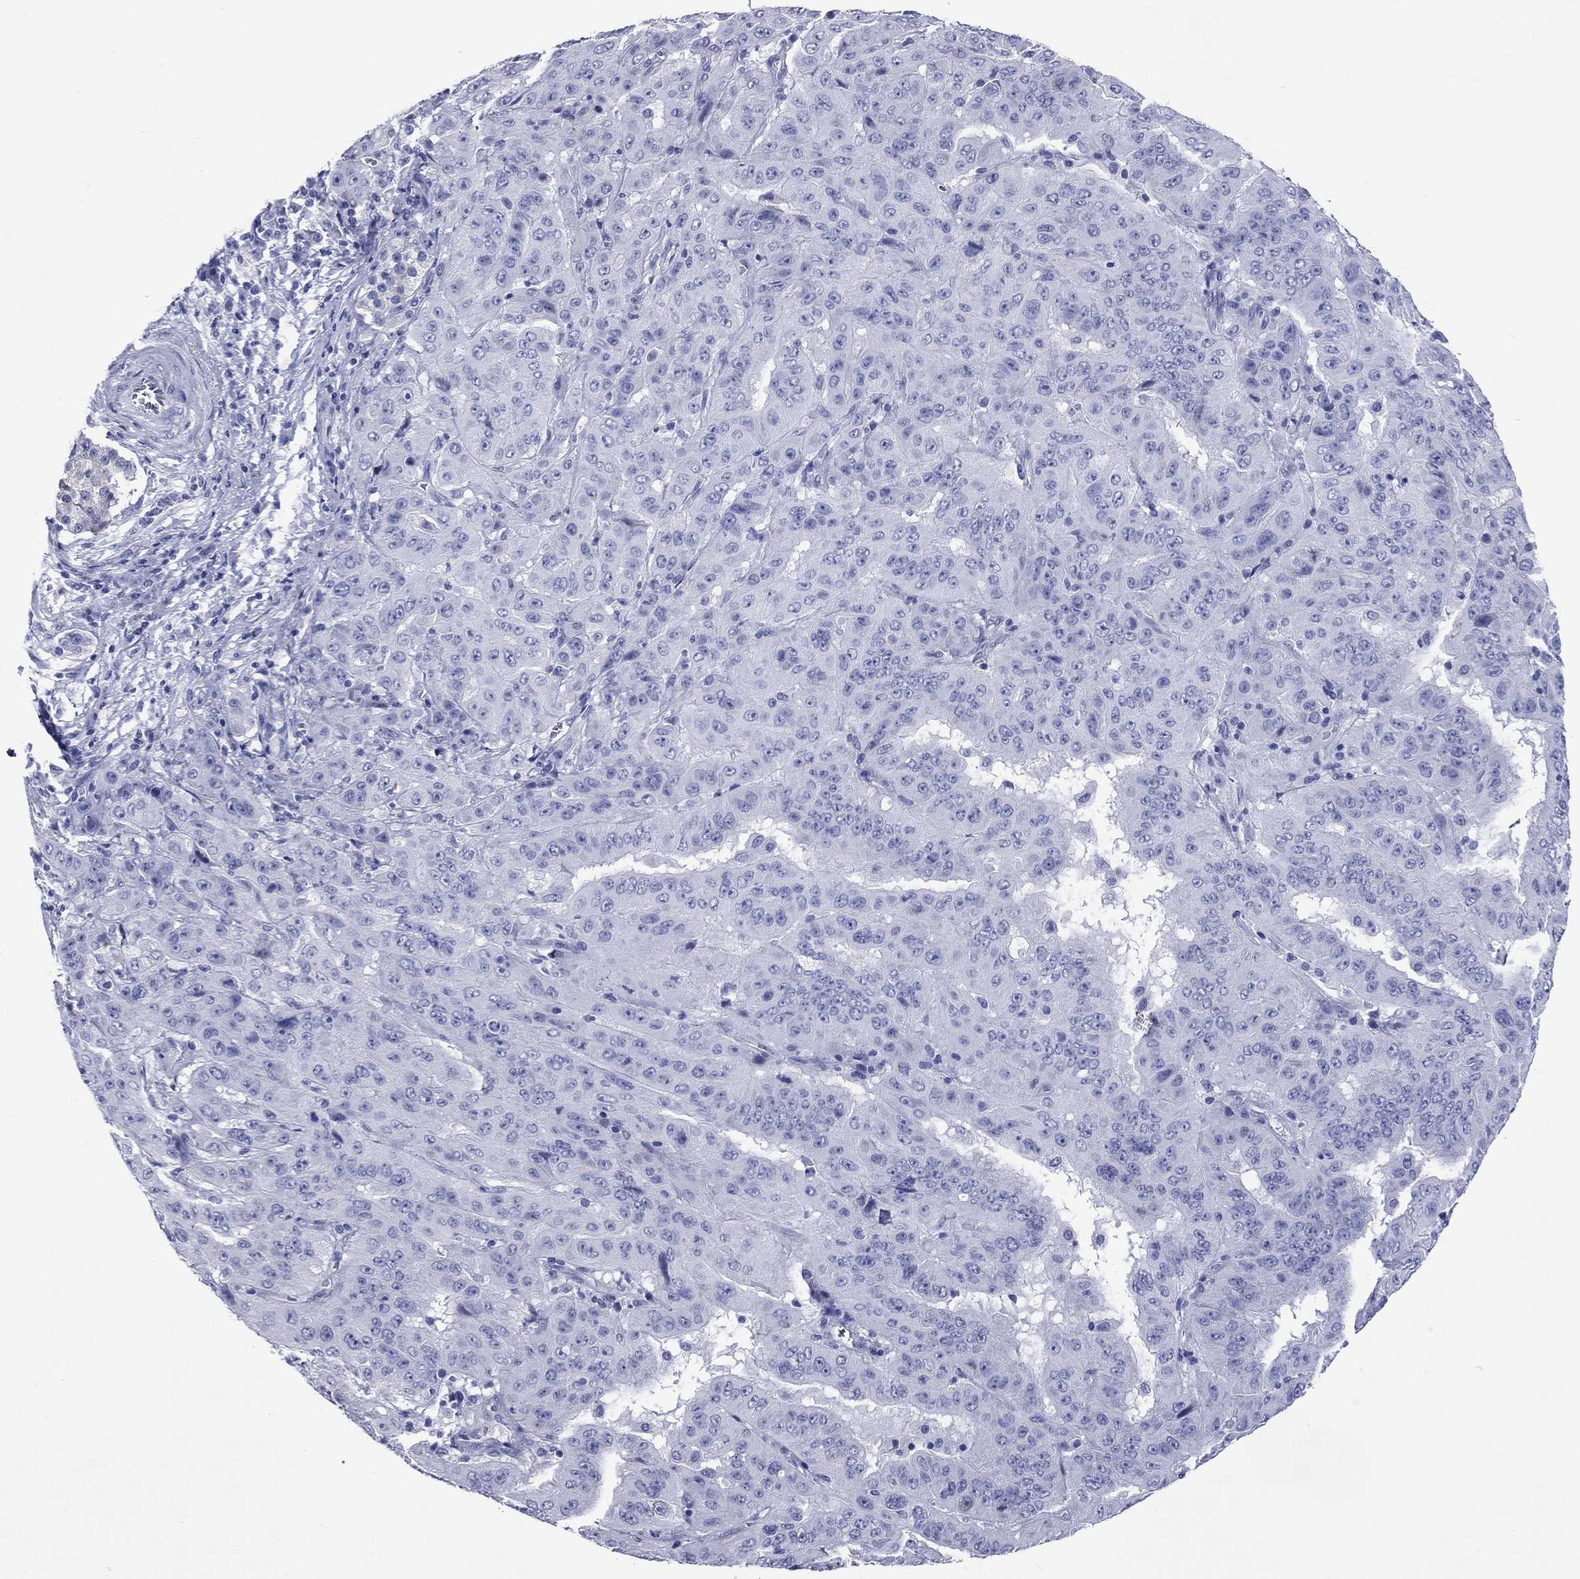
{"staining": {"intensity": "negative", "quantity": "none", "location": "none"}, "tissue": "pancreatic cancer", "cell_type": "Tumor cells", "image_type": "cancer", "snomed": [{"axis": "morphology", "description": "Adenocarcinoma, NOS"}, {"axis": "topography", "description": "Pancreas"}], "caption": "IHC of human pancreatic adenocarcinoma demonstrates no expression in tumor cells. (DAB (3,3'-diaminobenzidine) immunohistochemistry (IHC) visualized using brightfield microscopy, high magnification).", "gene": "CCNA1", "patient": {"sex": "male", "age": 63}}